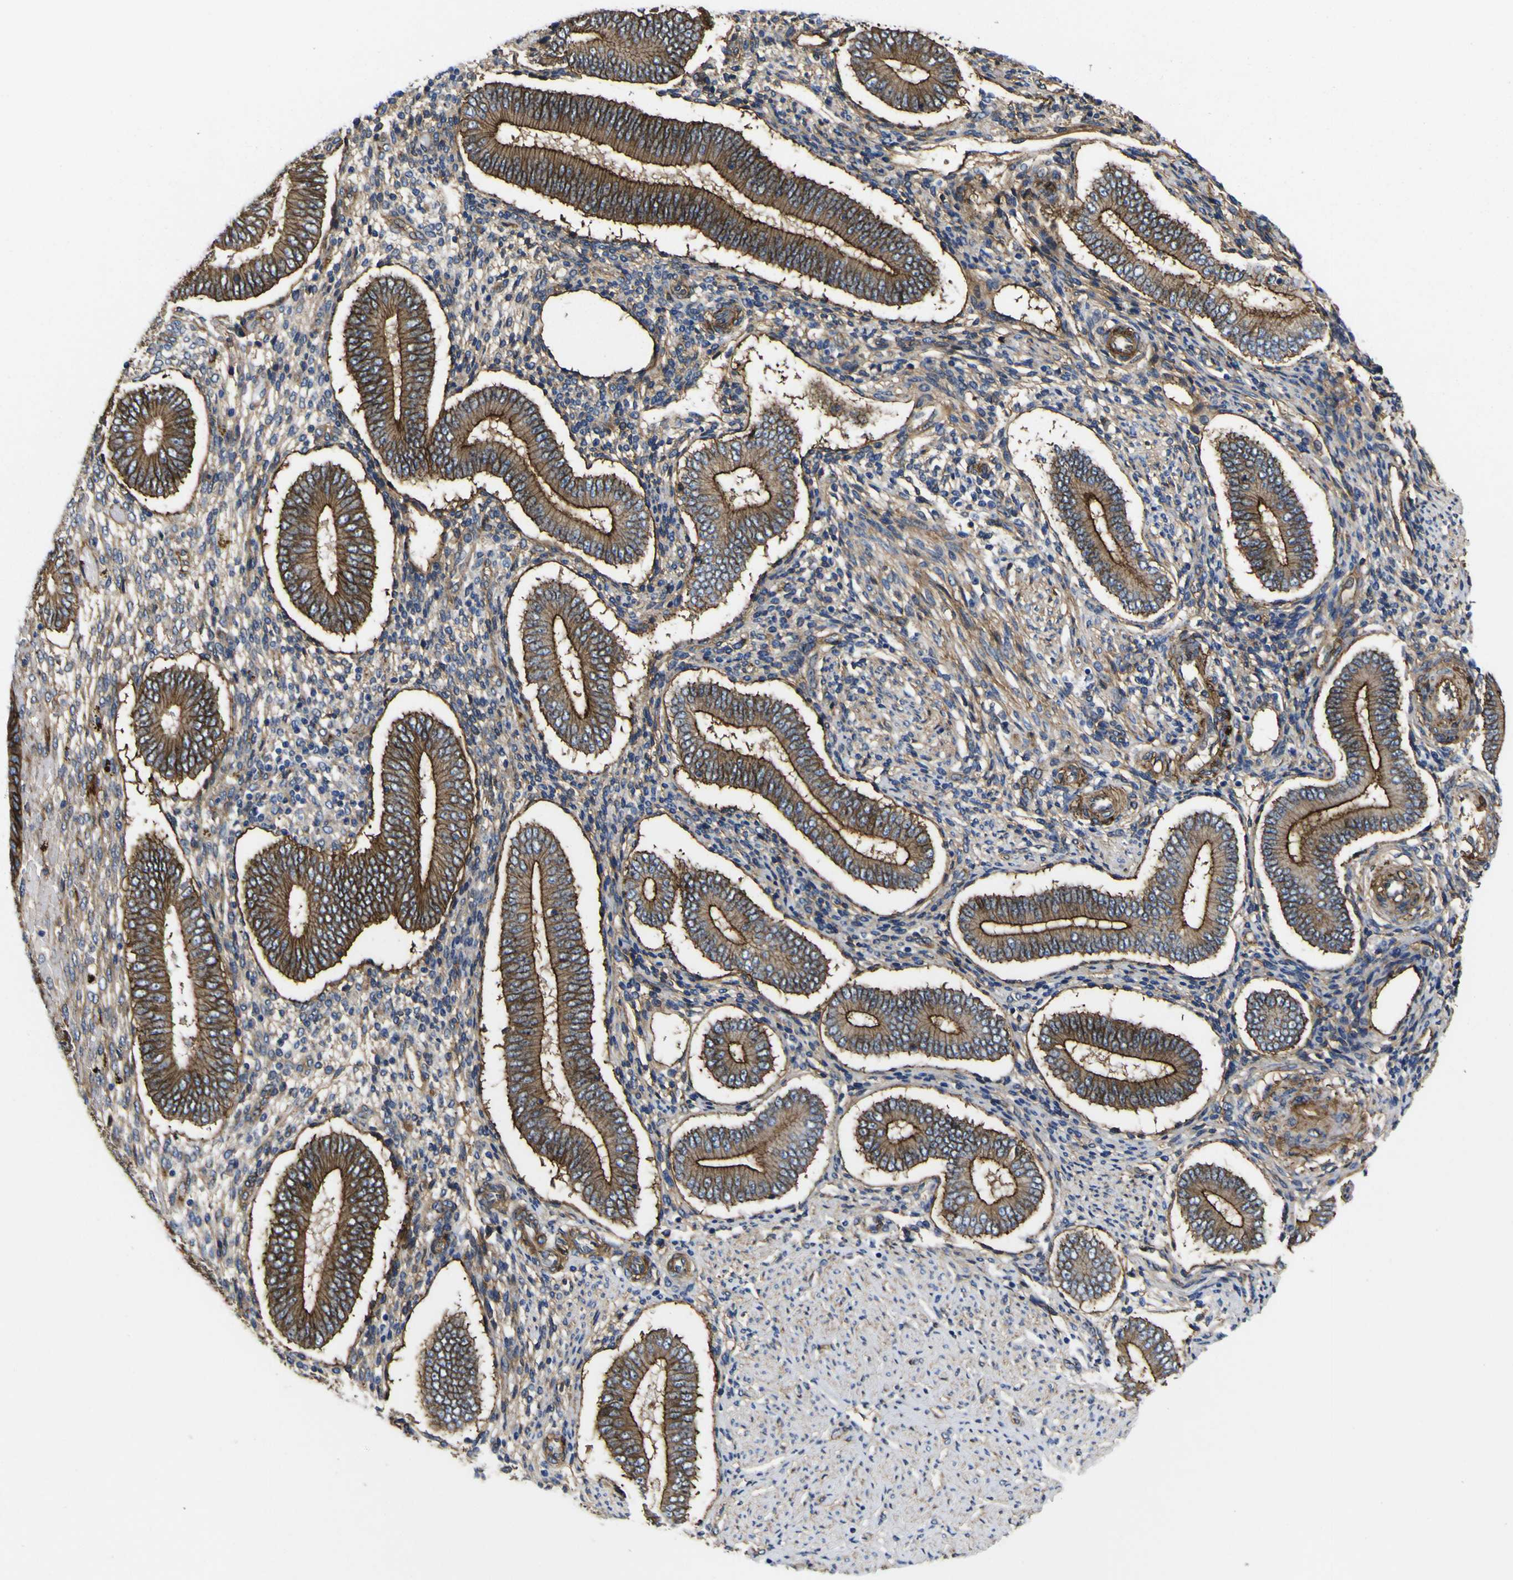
{"staining": {"intensity": "moderate", "quantity": ">75%", "location": "cytoplasmic/membranous"}, "tissue": "endometrium", "cell_type": "Cells in endometrial stroma", "image_type": "normal", "snomed": [{"axis": "morphology", "description": "Normal tissue, NOS"}, {"axis": "topography", "description": "Endometrium"}], "caption": "DAB (3,3'-diaminobenzidine) immunohistochemical staining of normal human endometrium shows moderate cytoplasmic/membranous protein staining in approximately >75% of cells in endometrial stroma.", "gene": "CD151", "patient": {"sex": "female", "age": 42}}